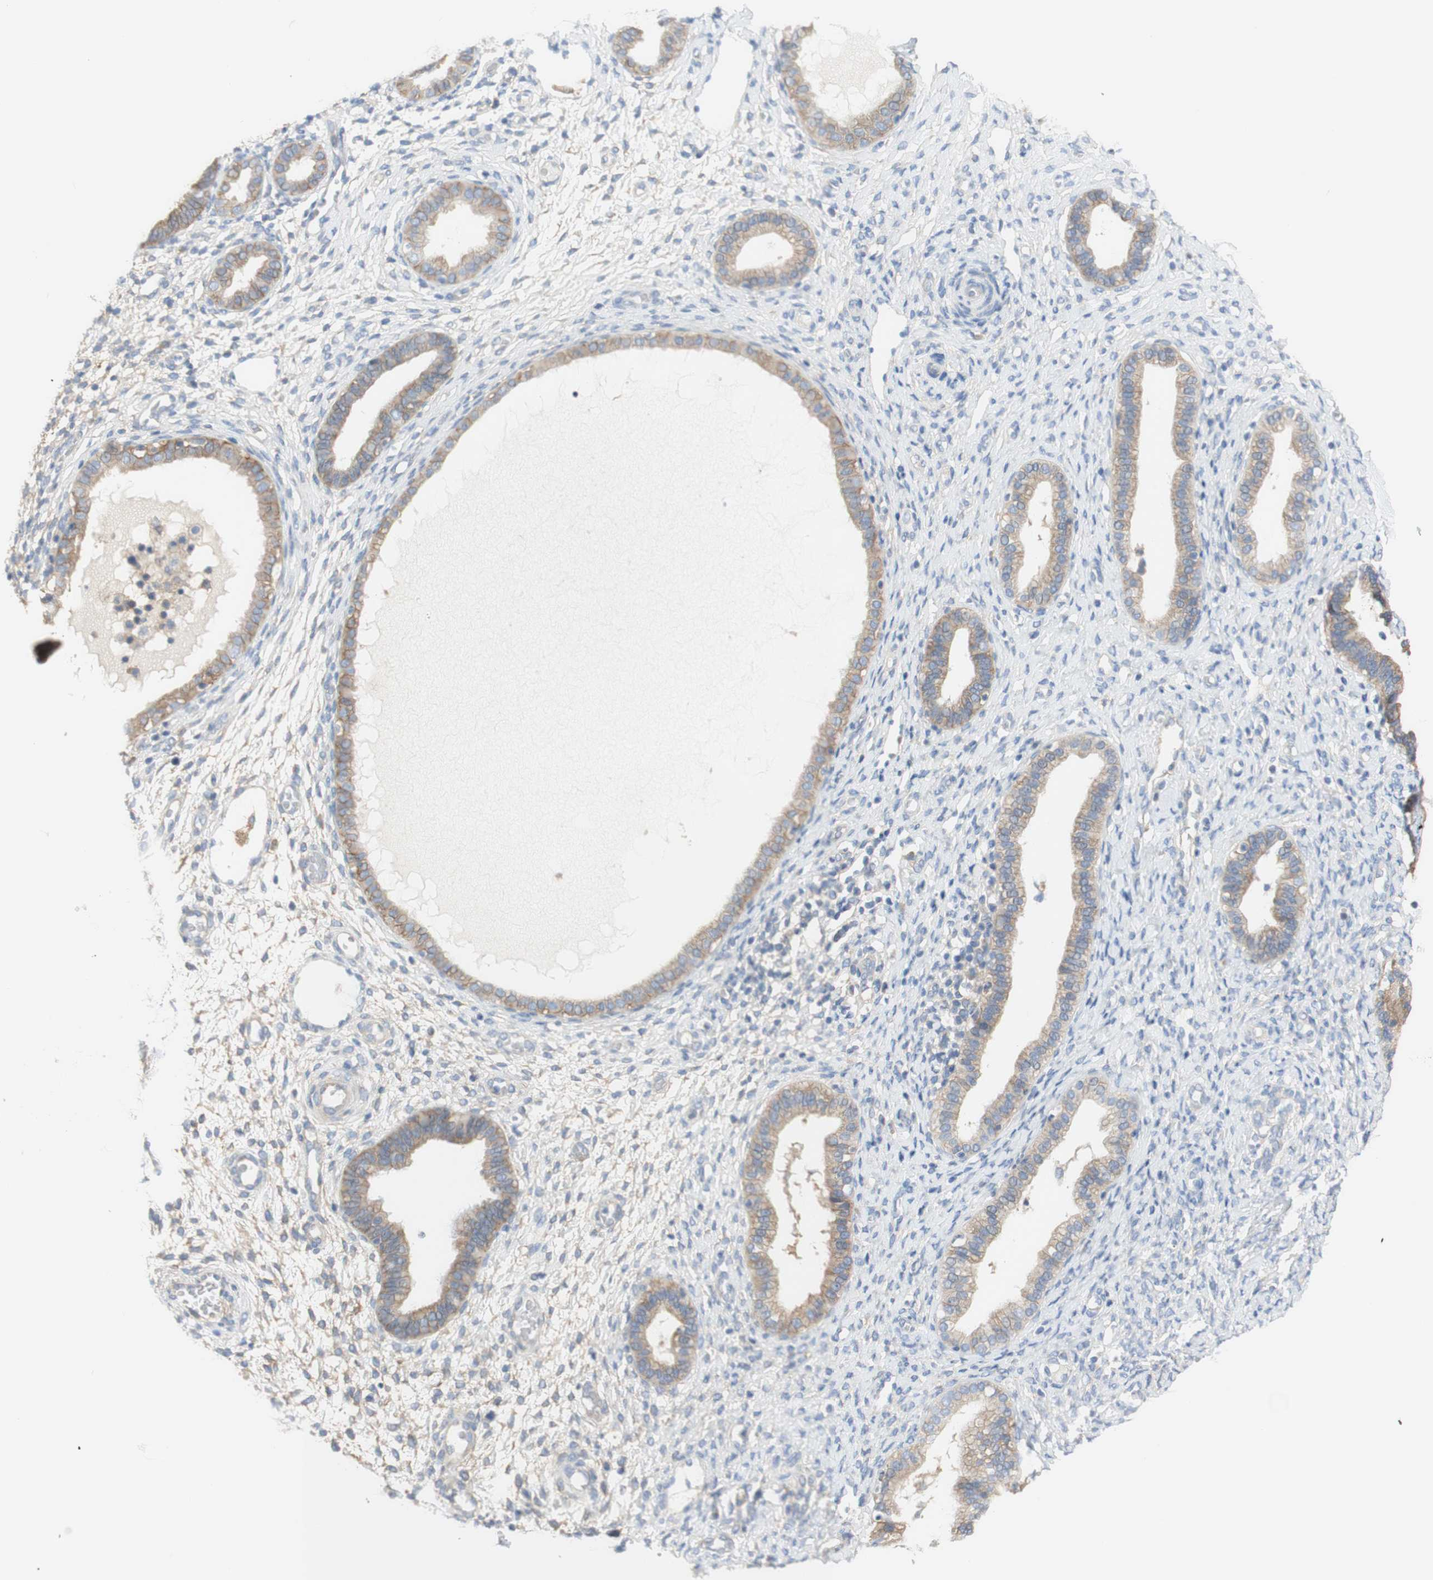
{"staining": {"intensity": "negative", "quantity": "none", "location": "none"}, "tissue": "endometrium", "cell_type": "Cells in endometrial stroma", "image_type": "normal", "snomed": [{"axis": "morphology", "description": "Normal tissue, NOS"}, {"axis": "topography", "description": "Endometrium"}], "caption": "This is an immunohistochemistry micrograph of normal human endometrium. There is no staining in cells in endometrial stroma.", "gene": "ATP2B1", "patient": {"sex": "female", "age": 61}}